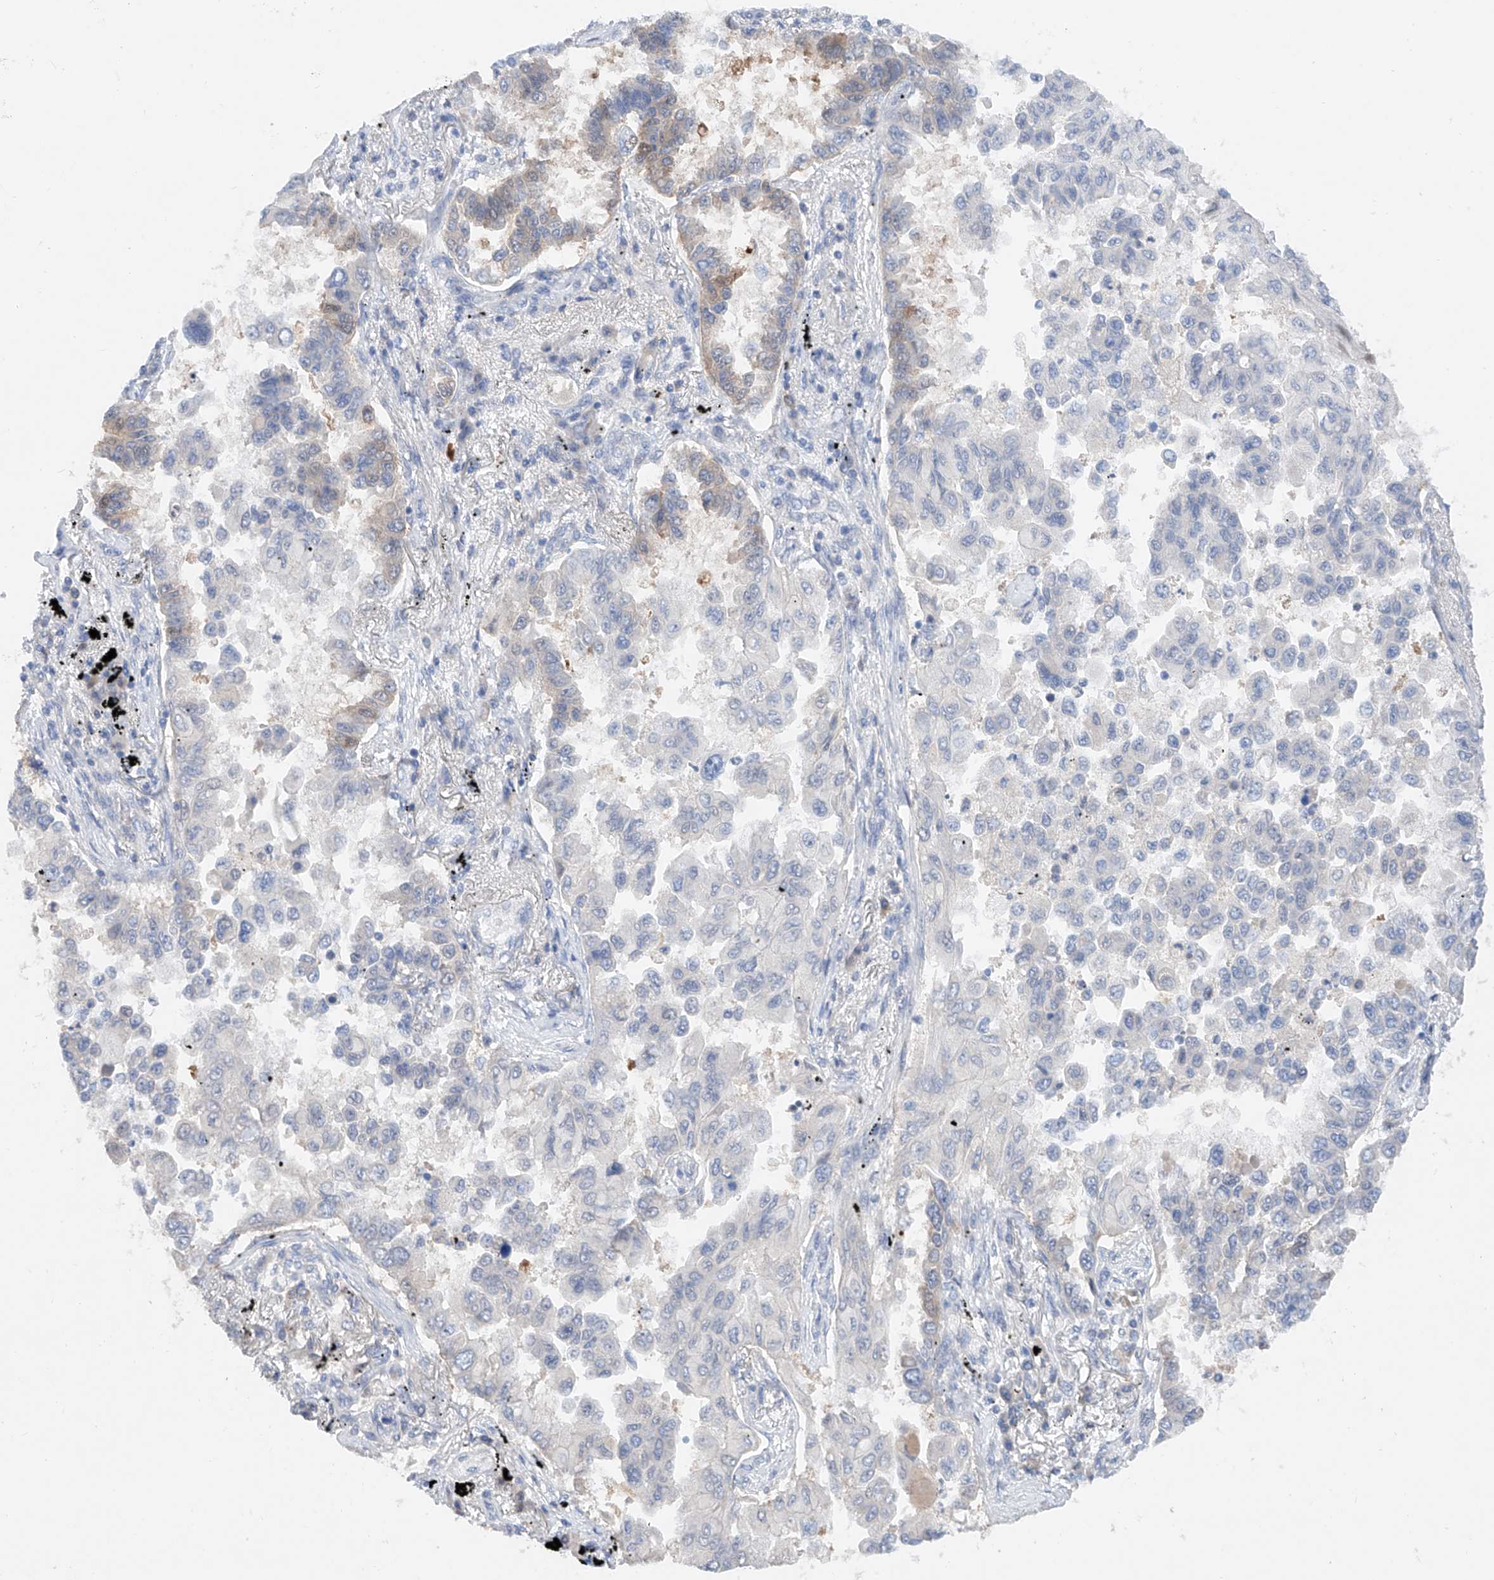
{"staining": {"intensity": "weak", "quantity": "<25%", "location": "cytoplasmic/membranous"}, "tissue": "lung cancer", "cell_type": "Tumor cells", "image_type": "cancer", "snomed": [{"axis": "morphology", "description": "Adenocarcinoma, NOS"}, {"axis": "topography", "description": "Lung"}], "caption": "High magnification brightfield microscopy of lung adenocarcinoma stained with DAB (3,3'-diaminobenzidine) (brown) and counterstained with hematoxylin (blue): tumor cells show no significant expression.", "gene": "FUCA2", "patient": {"sex": "female", "age": 67}}